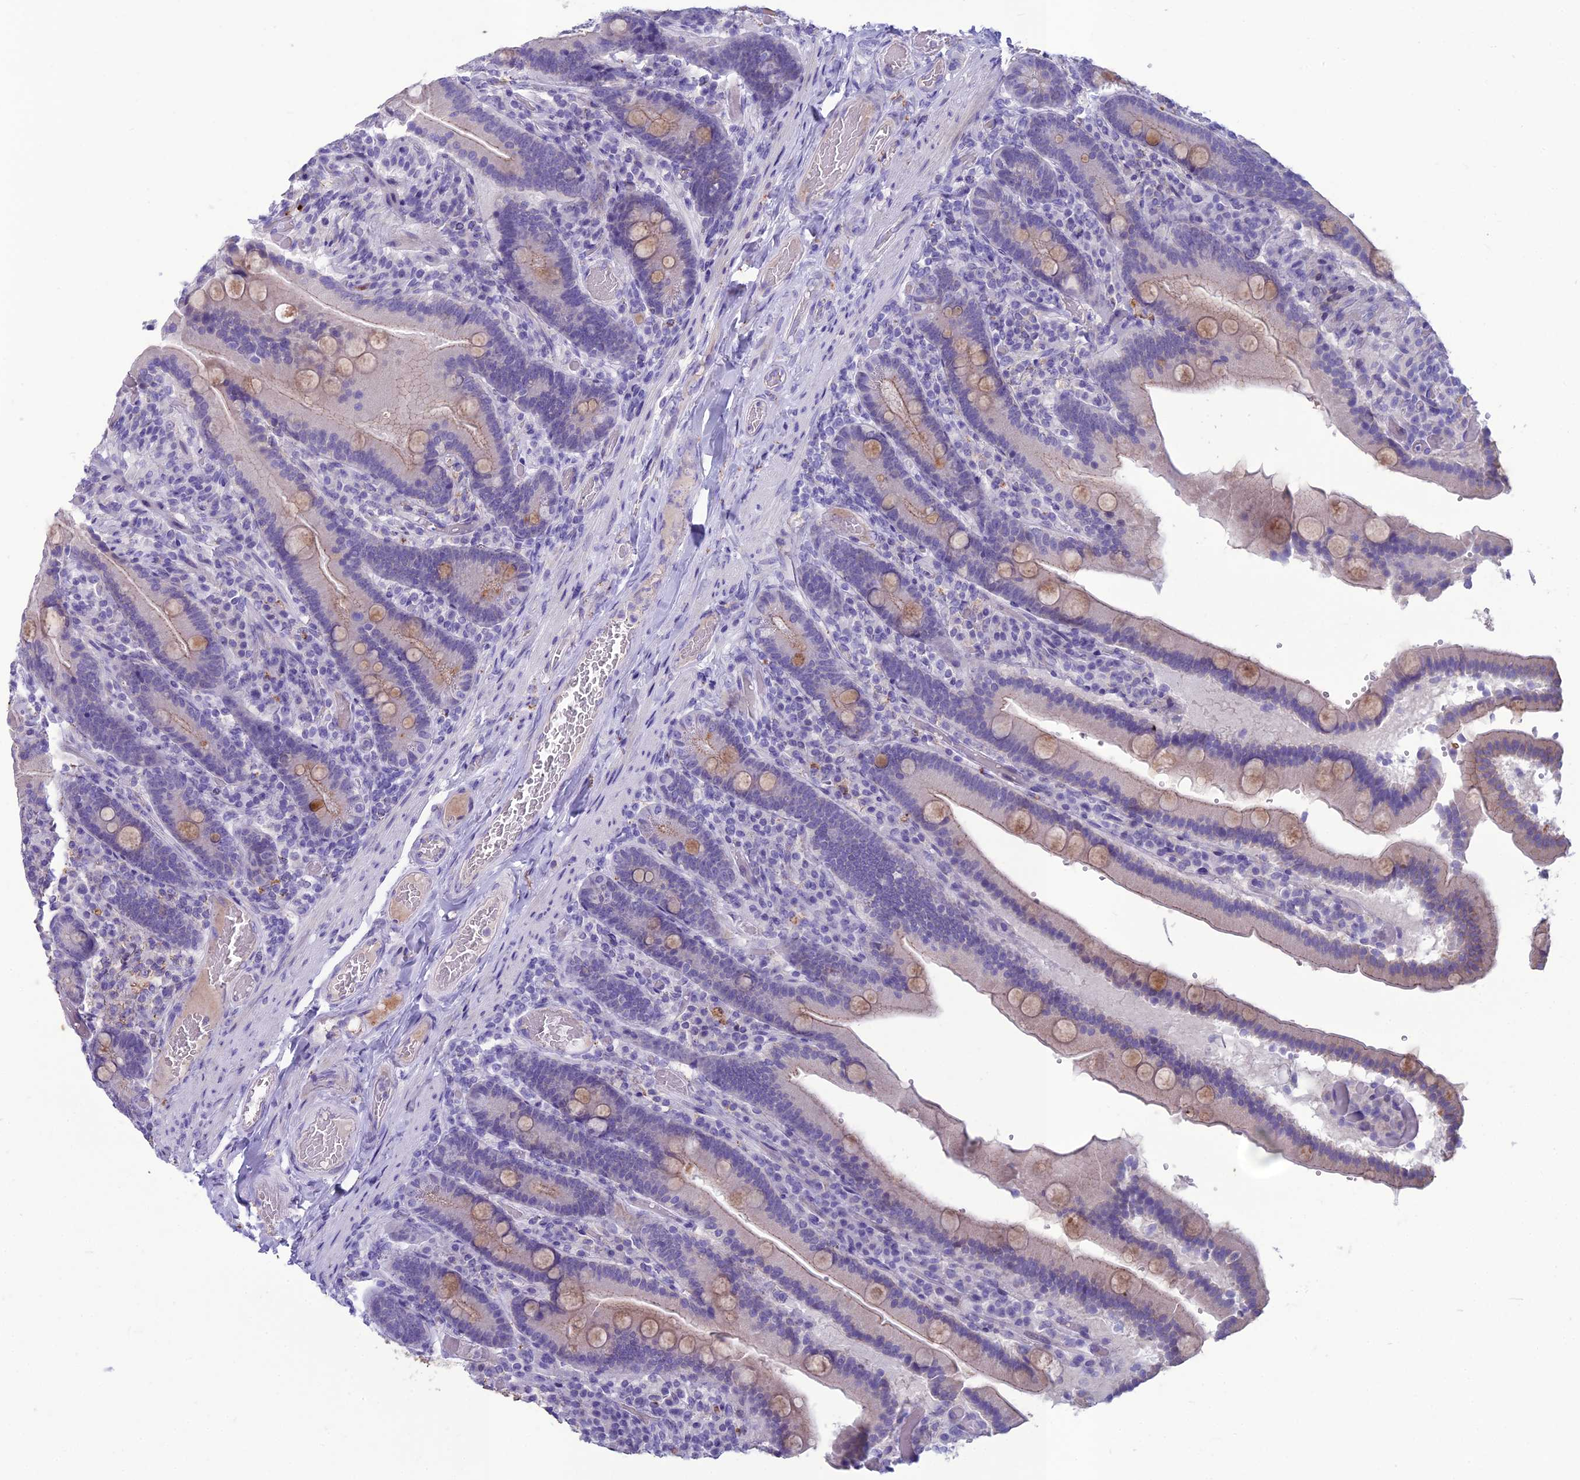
{"staining": {"intensity": "moderate", "quantity": "<25%", "location": "cytoplasmic/membranous"}, "tissue": "duodenum", "cell_type": "Glandular cells", "image_type": "normal", "snomed": [{"axis": "morphology", "description": "Normal tissue, NOS"}, {"axis": "topography", "description": "Duodenum"}], "caption": "This is a micrograph of IHC staining of normal duodenum, which shows moderate staining in the cytoplasmic/membranous of glandular cells.", "gene": "IFT172", "patient": {"sex": "female", "age": 62}}